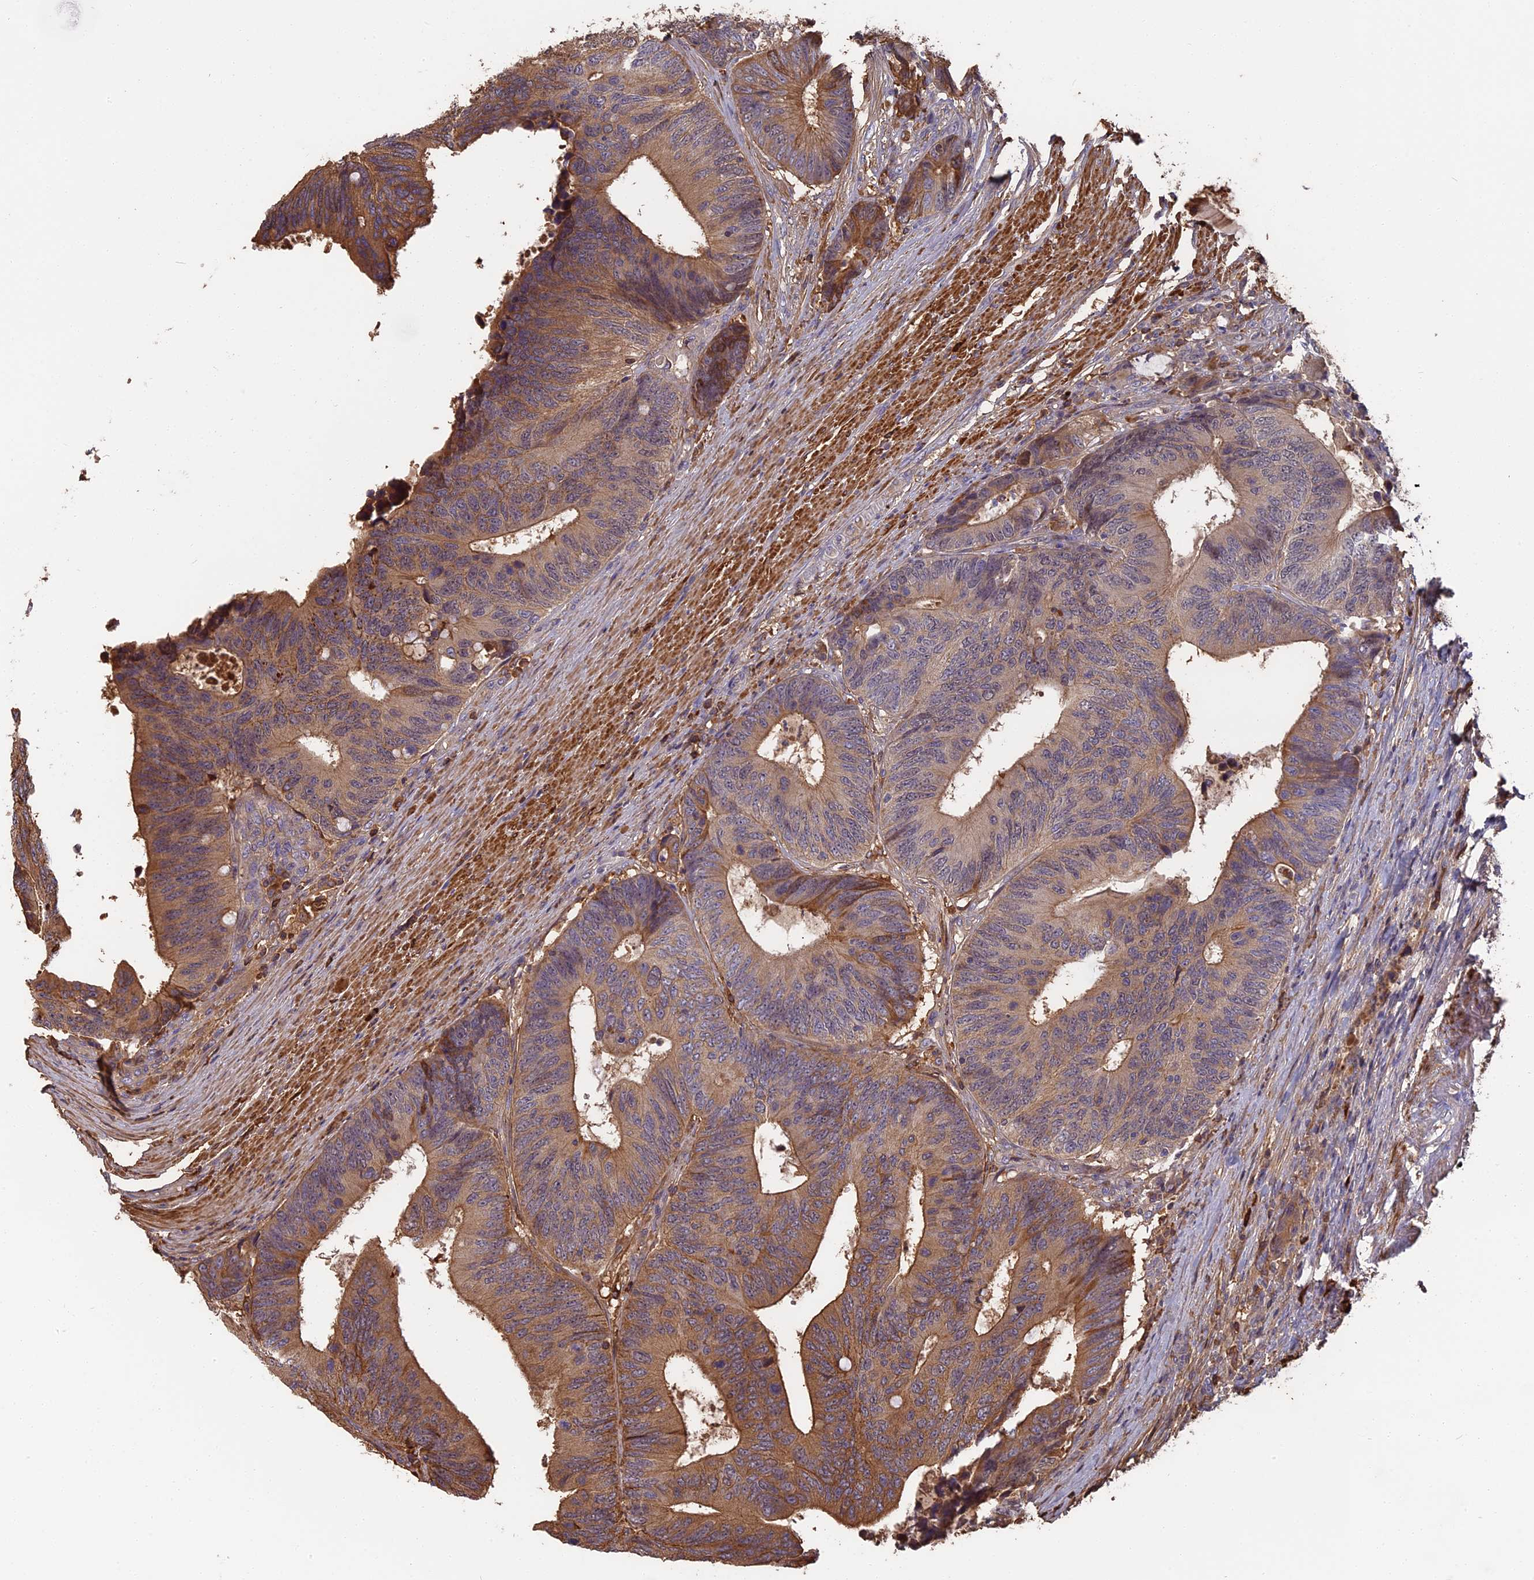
{"staining": {"intensity": "moderate", "quantity": ">75%", "location": "cytoplasmic/membranous"}, "tissue": "colorectal cancer", "cell_type": "Tumor cells", "image_type": "cancer", "snomed": [{"axis": "morphology", "description": "Adenocarcinoma, NOS"}, {"axis": "topography", "description": "Colon"}], "caption": "Immunohistochemical staining of colorectal adenocarcinoma displays medium levels of moderate cytoplasmic/membranous expression in about >75% of tumor cells.", "gene": "ERMAP", "patient": {"sex": "male", "age": 87}}